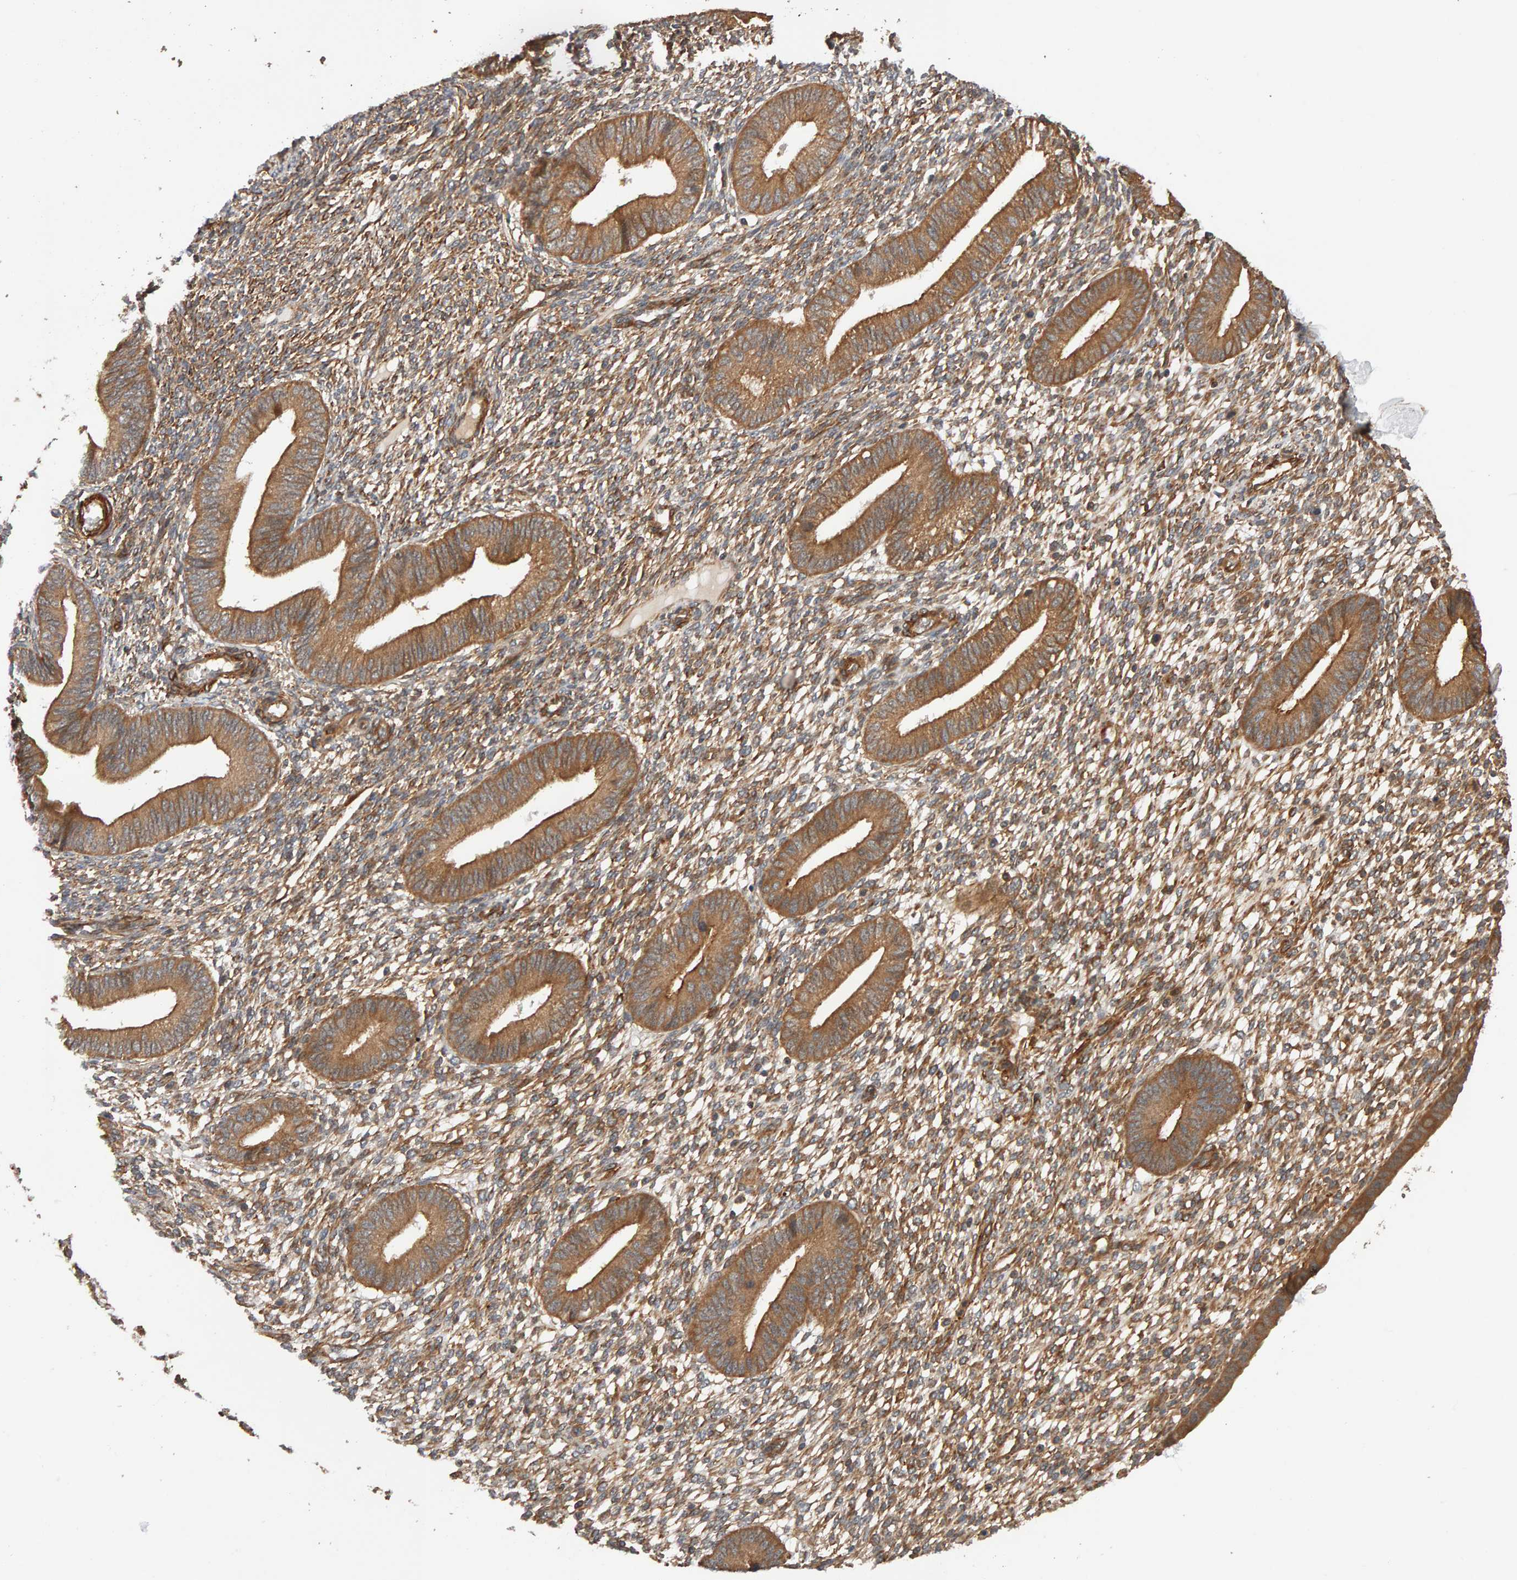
{"staining": {"intensity": "moderate", "quantity": ">75%", "location": "cytoplasmic/membranous"}, "tissue": "endometrium", "cell_type": "Cells in endometrial stroma", "image_type": "normal", "snomed": [{"axis": "morphology", "description": "Normal tissue, NOS"}, {"axis": "topography", "description": "Endometrium"}], "caption": "A medium amount of moderate cytoplasmic/membranous staining is appreciated in approximately >75% of cells in endometrial stroma in normal endometrium. Using DAB (brown) and hematoxylin (blue) stains, captured at high magnification using brightfield microscopy.", "gene": "SYNRG", "patient": {"sex": "female", "age": 46}}